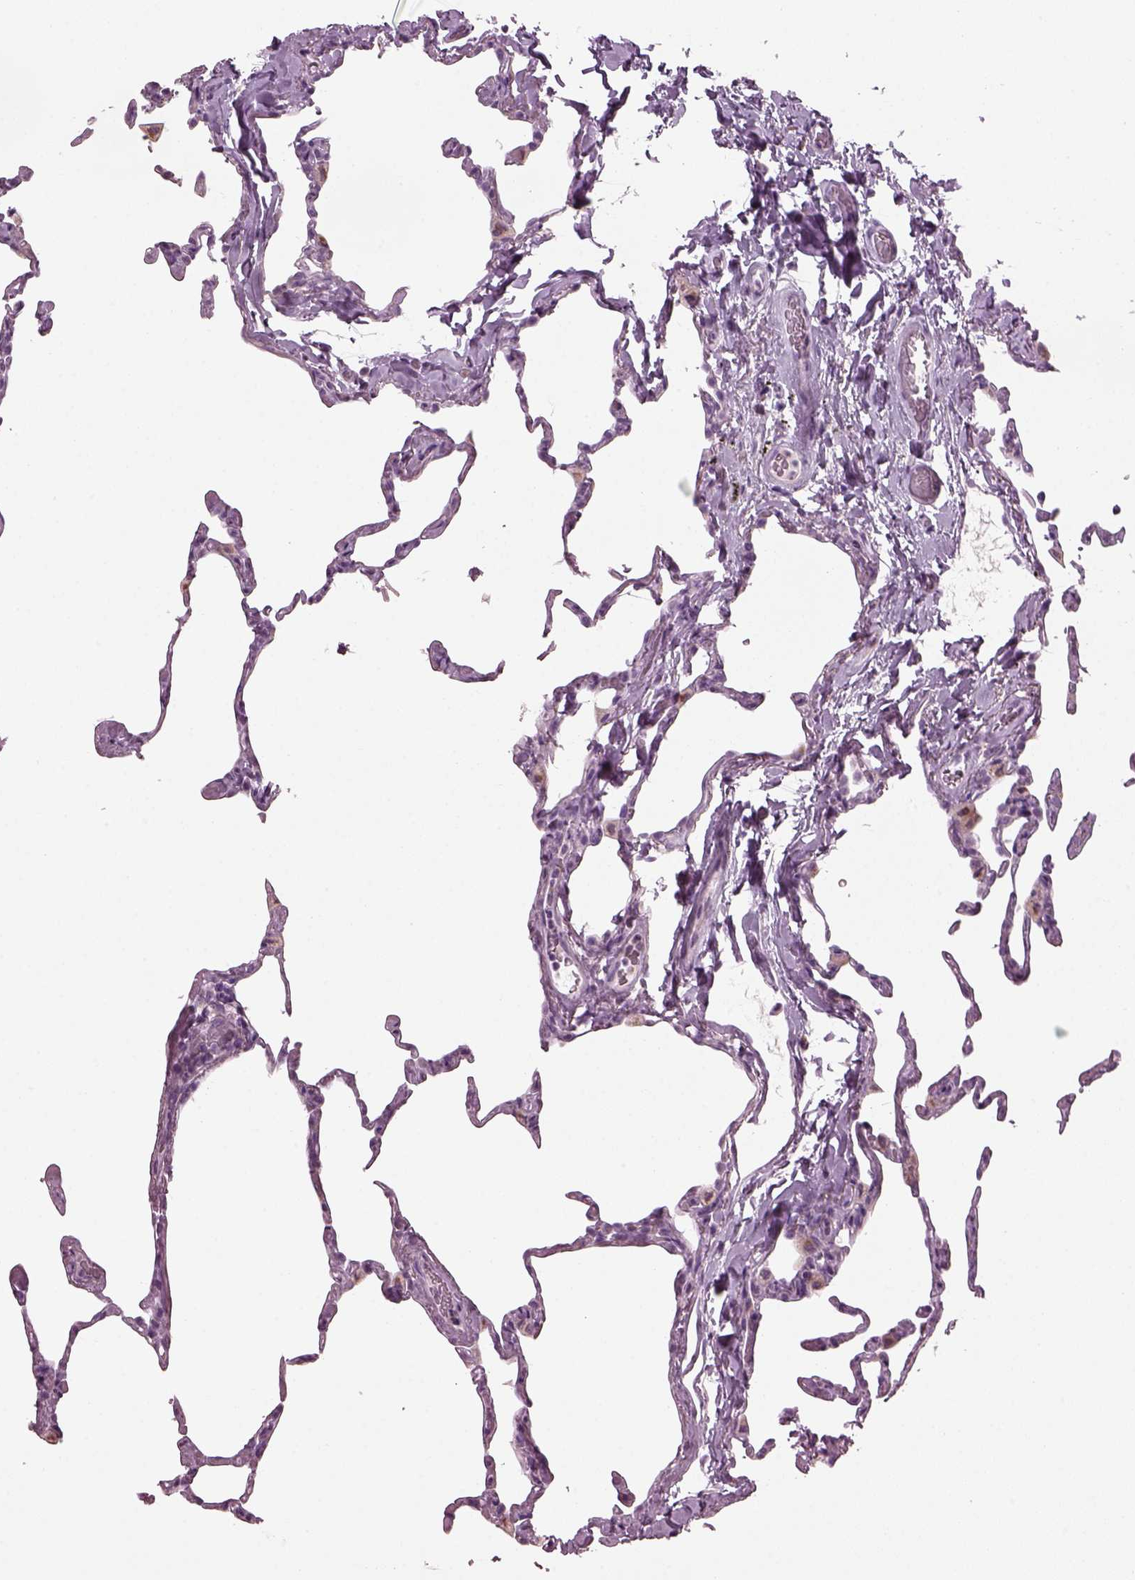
{"staining": {"intensity": "negative", "quantity": "none", "location": "none"}, "tissue": "lung", "cell_type": "Alveolar cells", "image_type": "normal", "snomed": [{"axis": "morphology", "description": "Normal tissue, NOS"}, {"axis": "topography", "description": "Lung"}], "caption": "DAB immunohistochemical staining of unremarkable lung shows no significant staining in alveolar cells. Nuclei are stained in blue.", "gene": "TMEM231", "patient": {"sex": "male", "age": 65}}